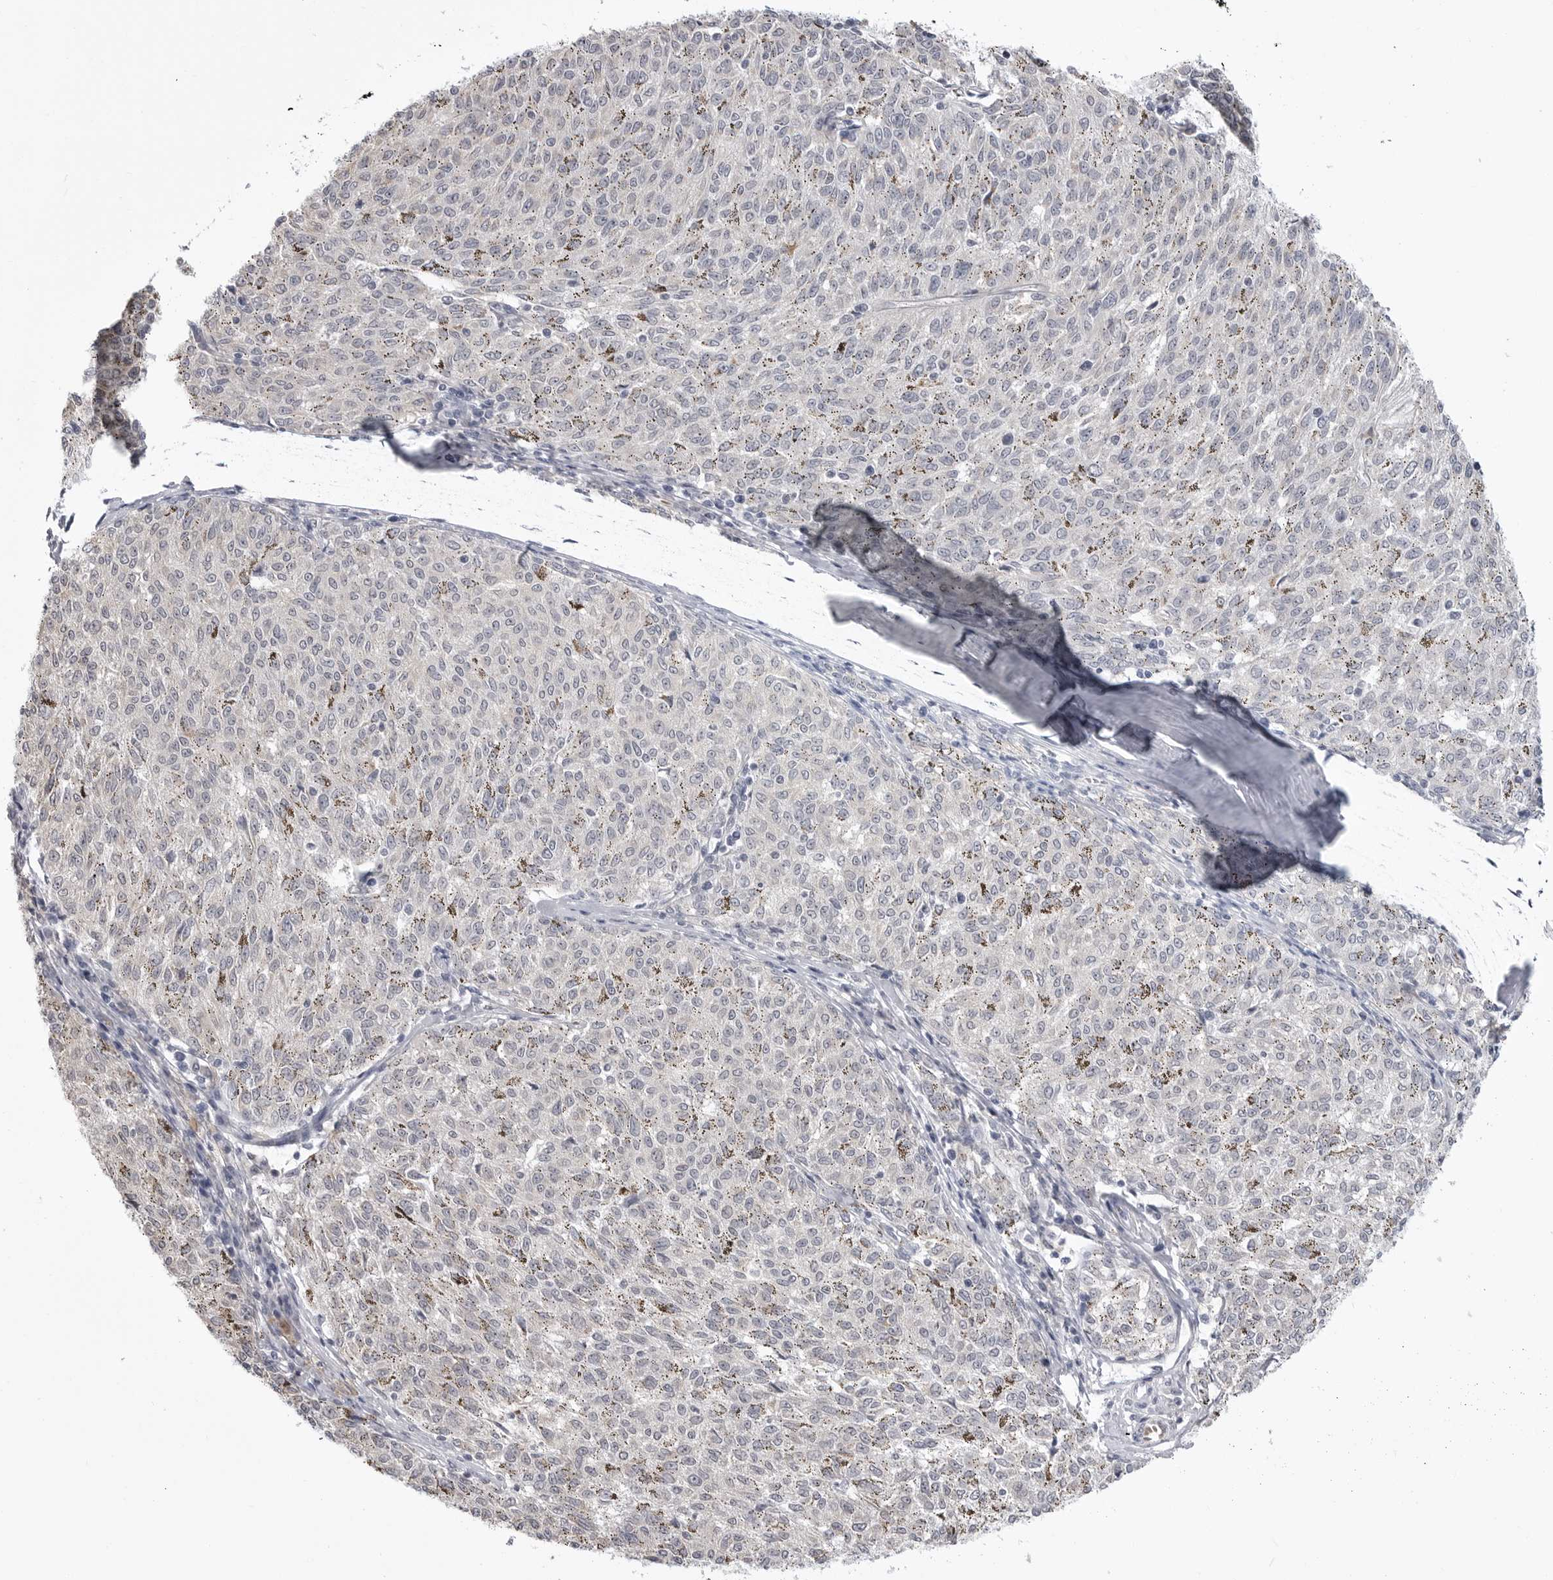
{"staining": {"intensity": "negative", "quantity": "none", "location": "none"}, "tissue": "melanoma", "cell_type": "Tumor cells", "image_type": "cancer", "snomed": [{"axis": "morphology", "description": "Malignant melanoma, NOS"}, {"axis": "topography", "description": "Skin"}], "caption": "High power microscopy image of an immunohistochemistry image of malignant melanoma, revealing no significant positivity in tumor cells.", "gene": "STAP2", "patient": {"sex": "female", "age": 72}}